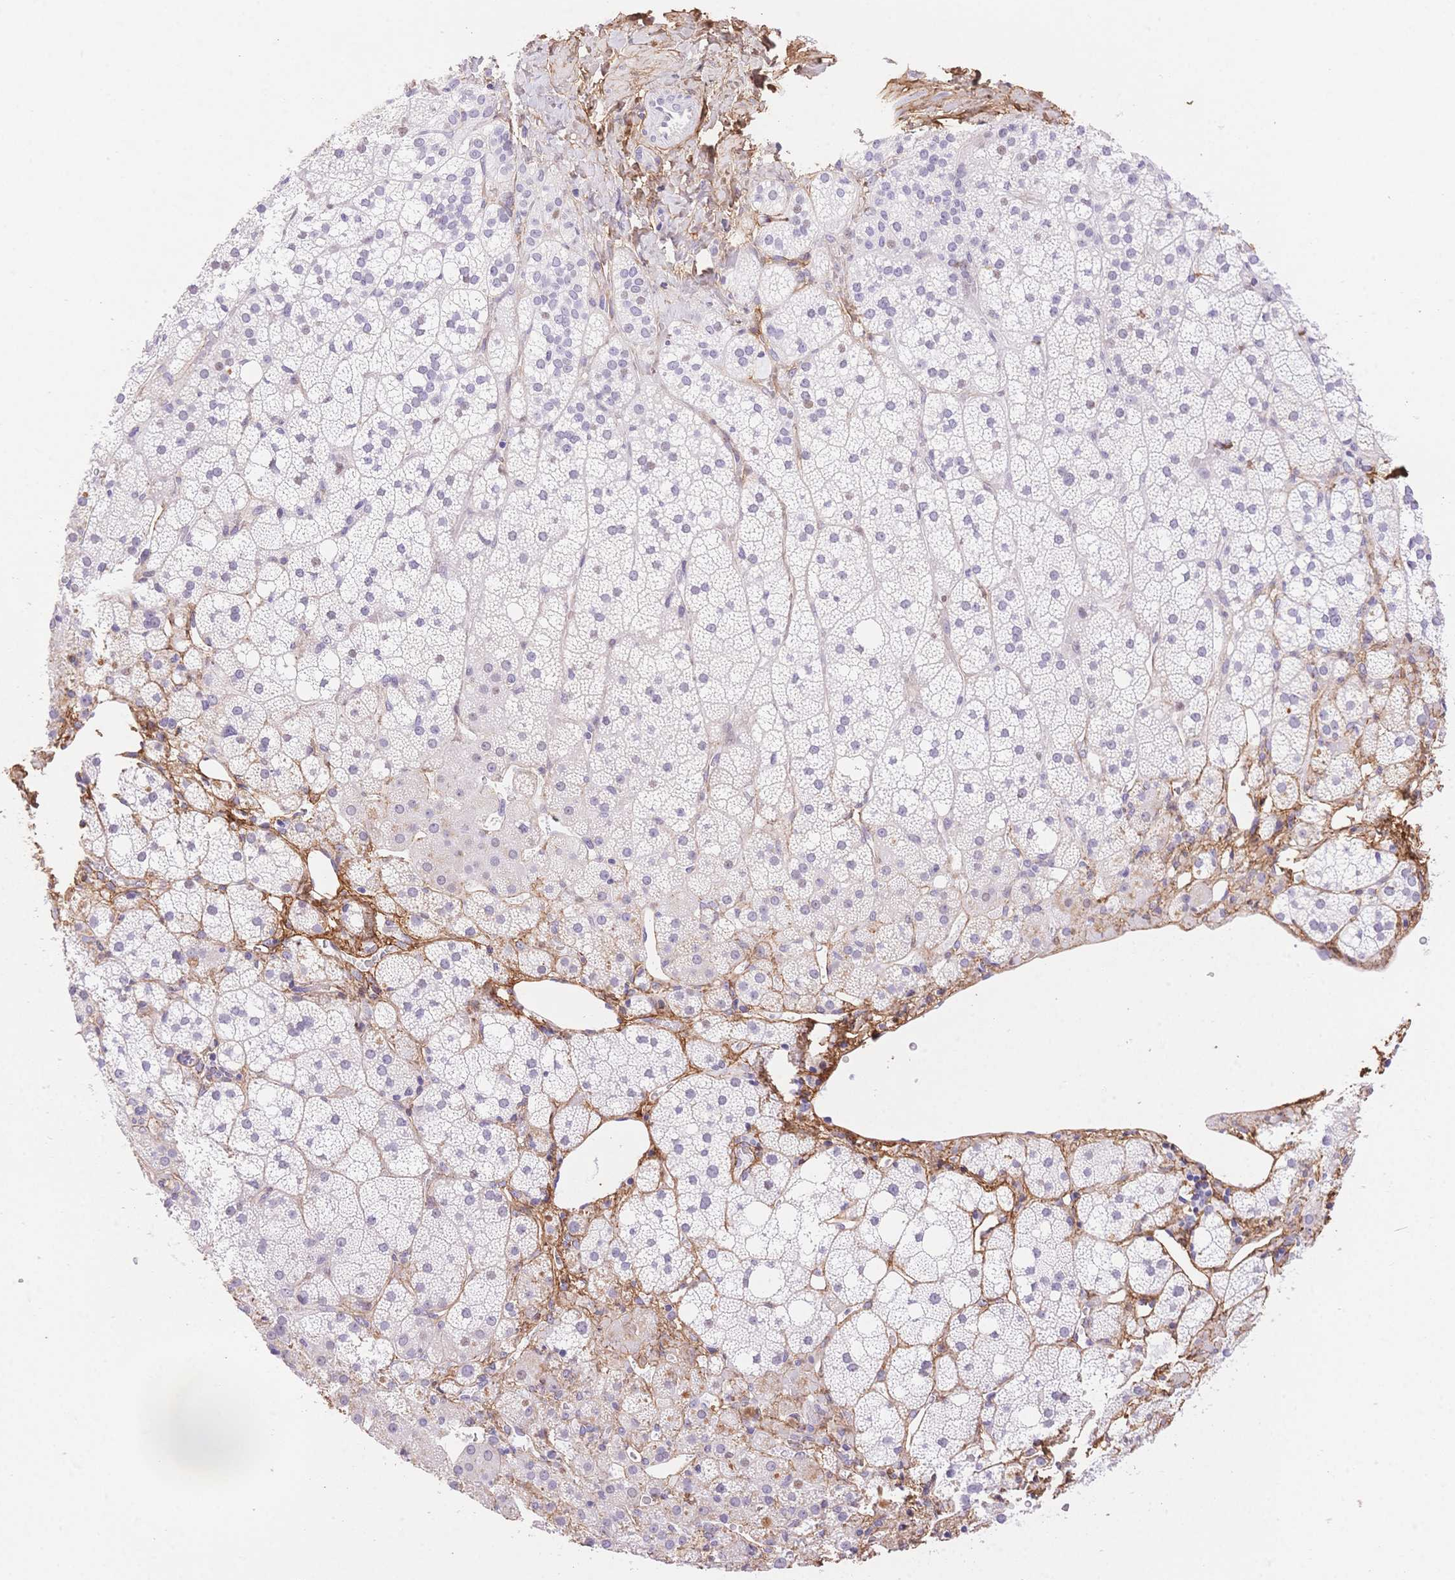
{"staining": {"intensity": "moderate", "quantity": "<25%", "location": "nuclear"}, "tissue": "adrenal gland", "cell_type": "Glandular cells", "image_type": "normal", "snomed": [{"axis": "morphology", "description": "Normal tissue, NOS"}, {"axis": "topography", "description": "Adrenal gland"}], "caption": "IHC of benign human adrenal gland shows low levels of moderate nuclear expression in about <25% of glandular cells.", "gene": "PDZD2", "patient": {"sex": "male", "age": 53}}